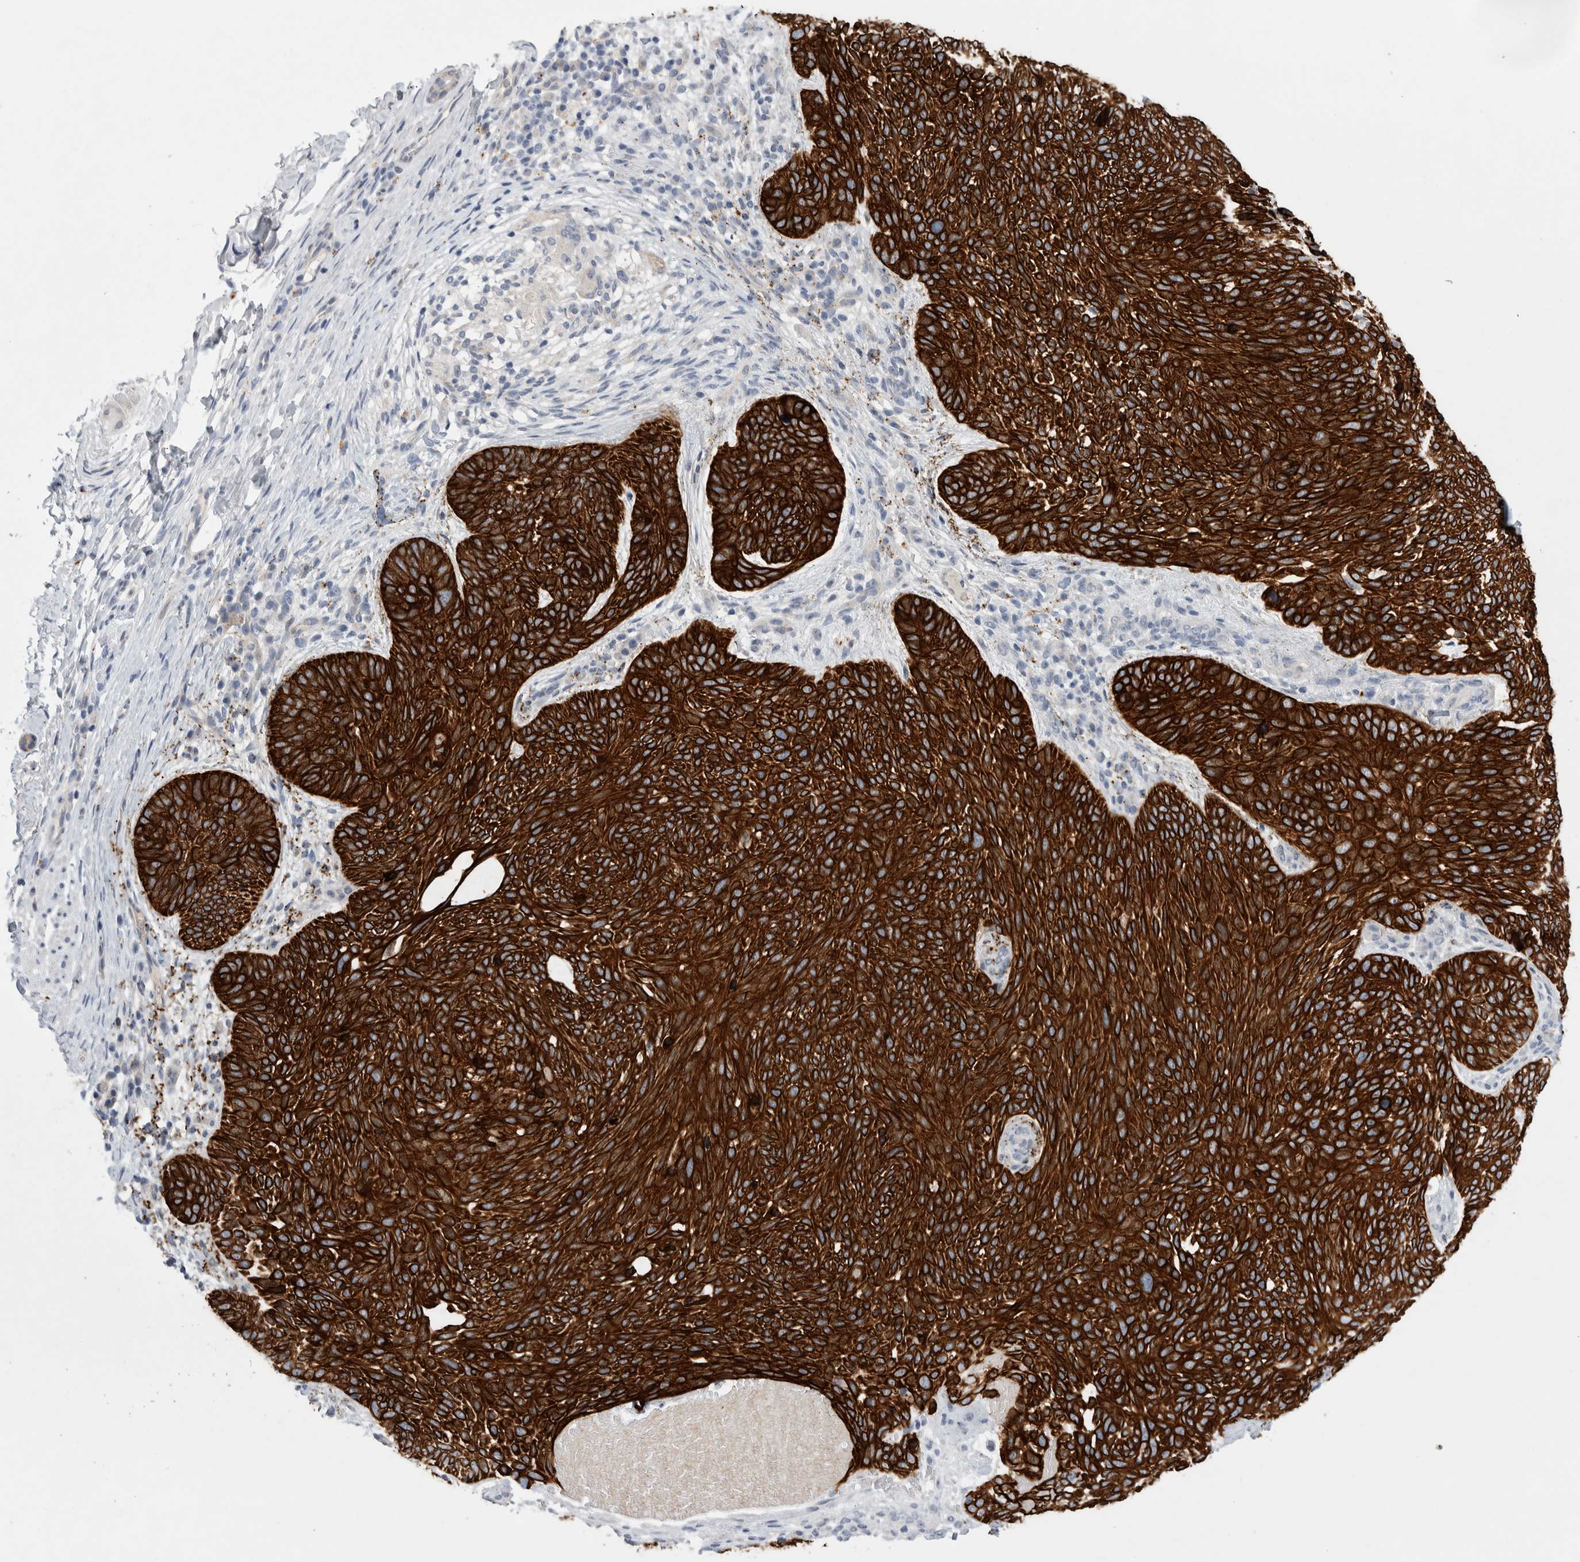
{"staining": {"intensity": "strong", "quantity": ">75%", "location": "cytoplasmic/membranous"}, "tissue": "skin cancer", "cell_type": "Tumor cells", "image_type": "cancer", "snomed": [{"axis": "morphology", "description": "Basal cell carcinoma"}, {"axis": "topography", "description": "Skin"}], "caption": "Human skin basal cell carcinoma stained with a brown dye reveals strong cytoplasmic/membranous positive positivity in about >75% of tumor cells.", "gene": "GAA", "patient": {"sex": "female", "age": 85}}